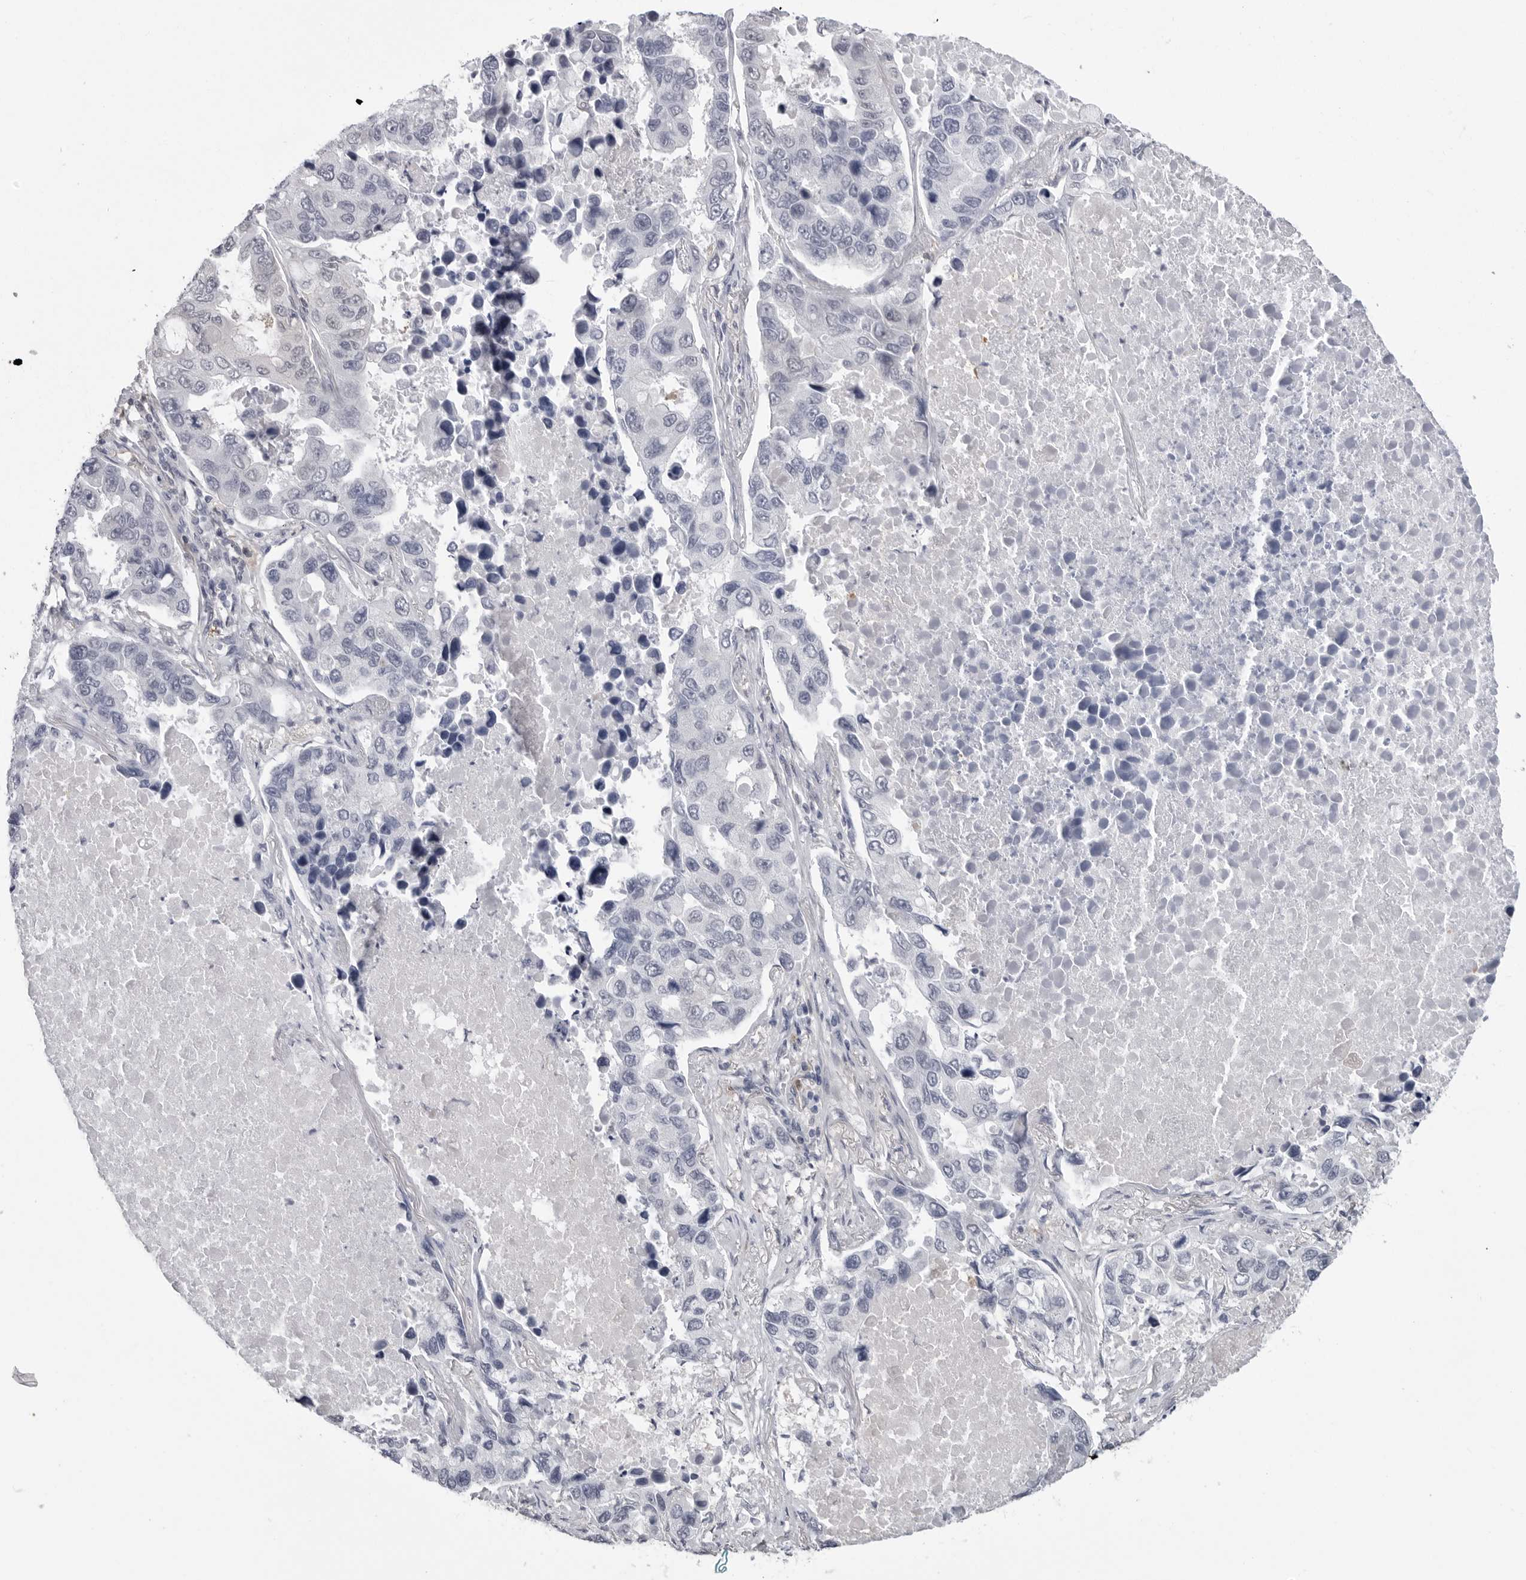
{"staining": {"intensity": "negative", "quantity": "none", "location": "none"}, "tissue": "lung cancer", "cell_type": "Tumor cells", "image_type": "cancer", "snomed": [{"axis": "morphology", "description": "Adenocarcinoma, NOS"}, {"axis": "topography", "description": "Lung"}], "caption": "Tumor cells show no significant staining in adenocarcinoma (lung). (DAB (3,3'-diaminobenzidine) immunohistochemistry visualized using brightfield microscopy, high magnification).", "gene": "PNPO", "patient": {"sex": "male", "age": 64}}